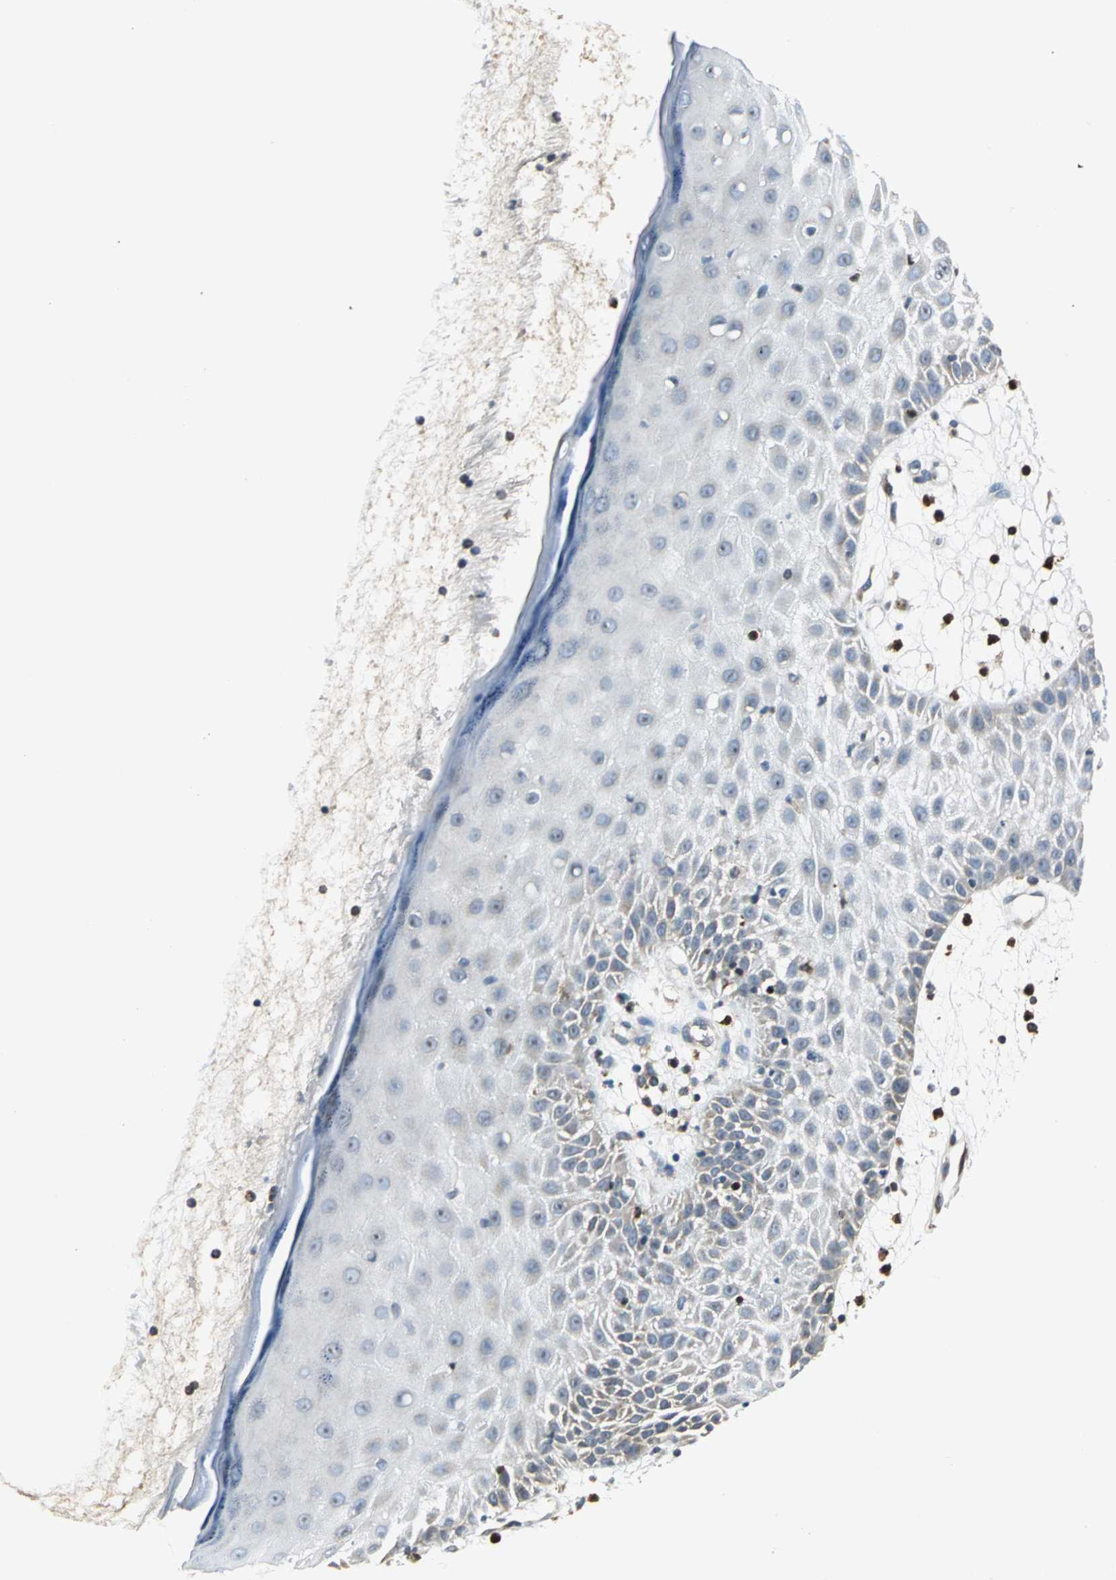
{"staining": {"intensity": "weak", "quantity": "<25%", "location": "cytoplasmic/membranous"}, "tissue": "skin cancer", "cell_type": "Tumor cells", "image_type": "cancer", "snomed": [{"axis": "morphology", "description": "Squamous cell carcinoma, NOS"}, {"axis": "topography", "description": "Skin"}], "caption": "This is an immunohistochemistry (IHC) micrograph of human skin cancer (squamous cell carcinoma). There is no staining in tumor cells.", "gene": "USP40", "patient": {"sex": "female", "age": 78}}